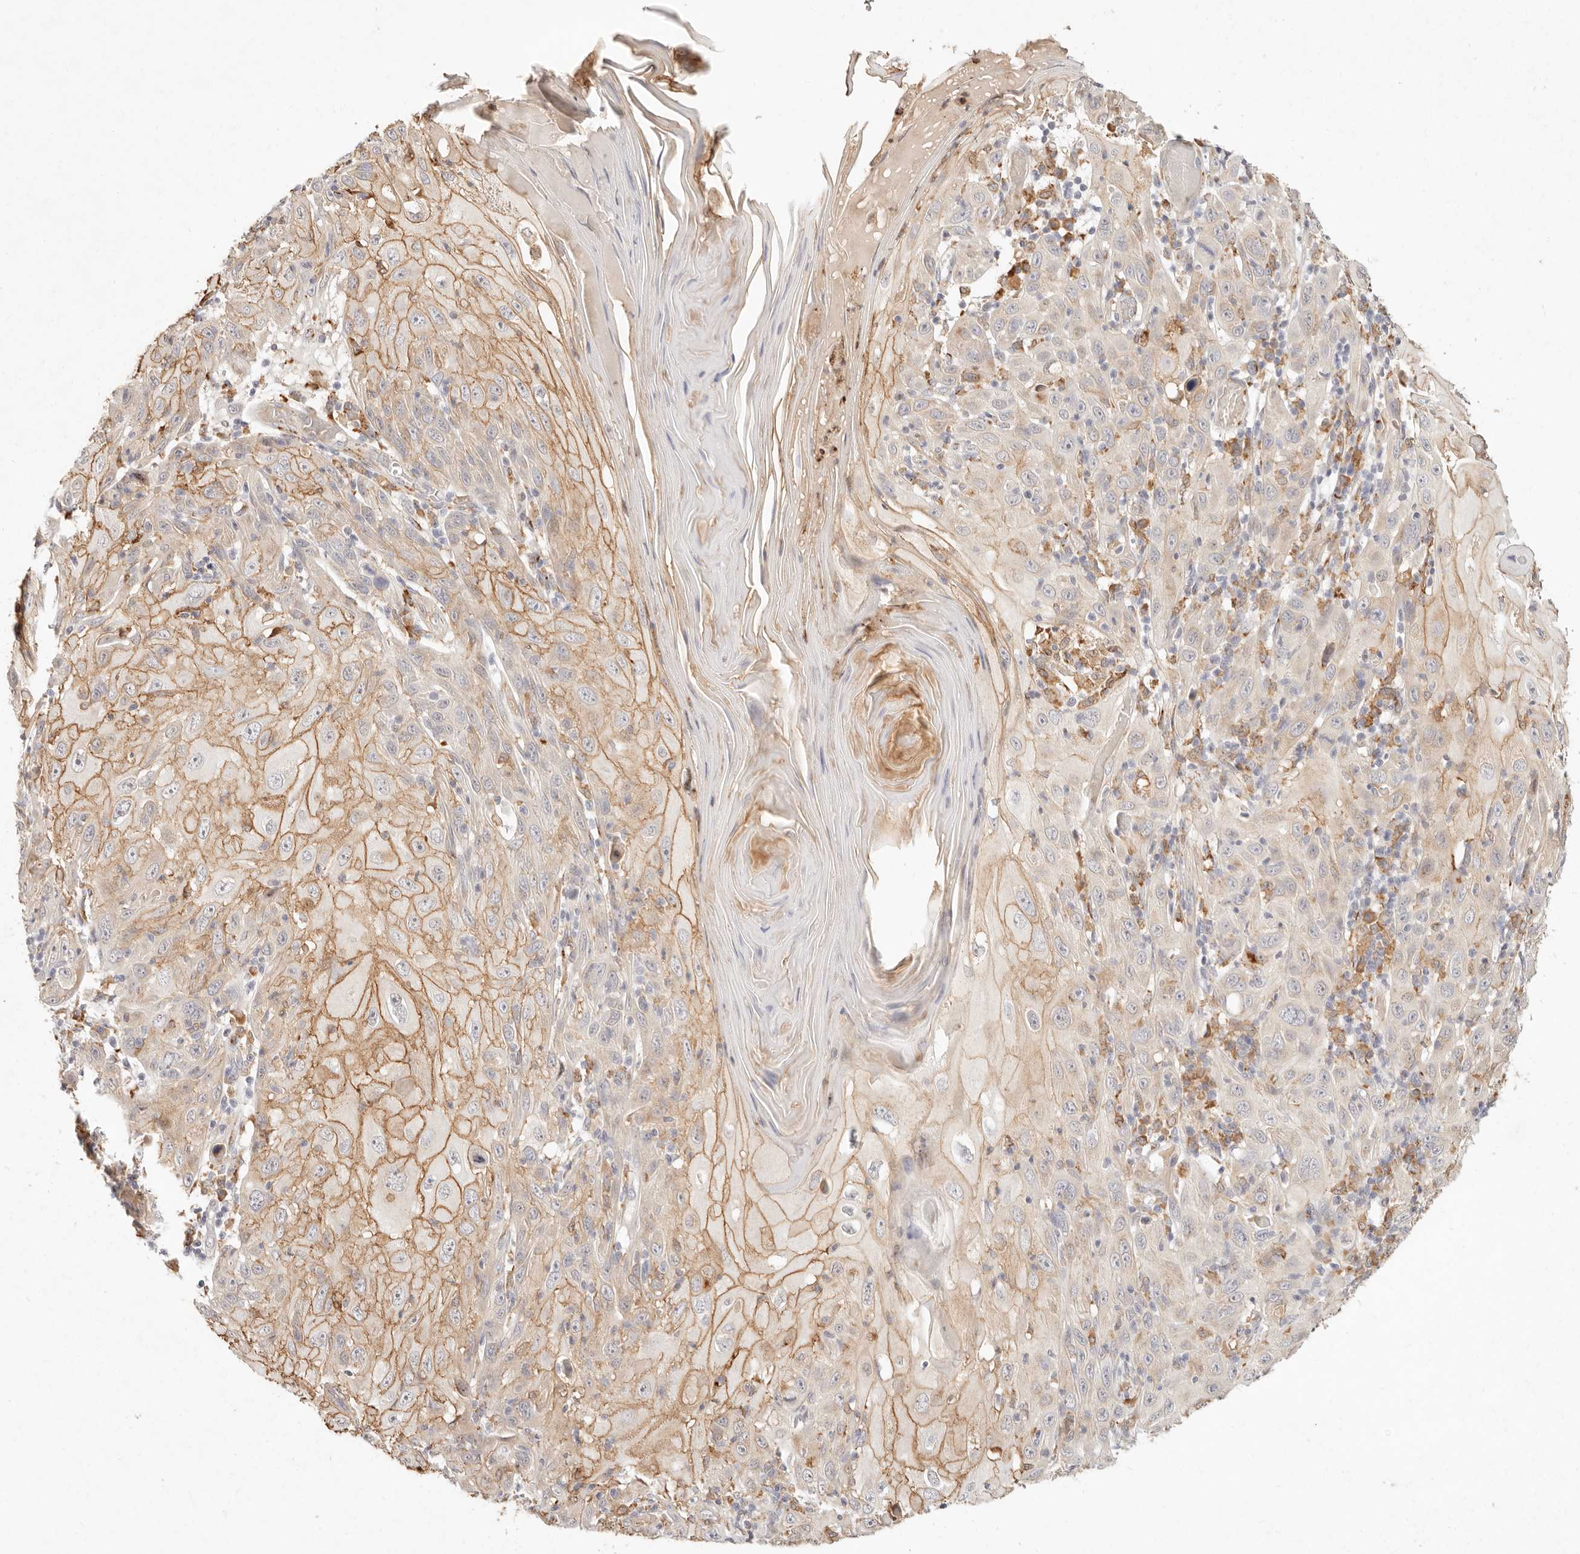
{"staining": {"intensity": "moderate", "quantity": "25%-75%", "location": "cytoplasmic/membranous"}, "tissue": "skin cancer", "cell_type": "Tumor cells", "image_type": "cancer", "snomed": [{"axis": "morphology", "description": "Squamous cell carcinoma, NOS"}, {"axis": "topography", "description": "Skin"}], "caption": "Brown immunohistochemical staining in skin cancer (squamous cell carcinoma) demonstrates moderate cytoplasmic/membranous expression in about 25%-75% of tumor cells. The protein is shown in brown color, while the nuclei are stained blue.", "gene": "C1orf127", "patient": {"sex": "female", "age": 88}}